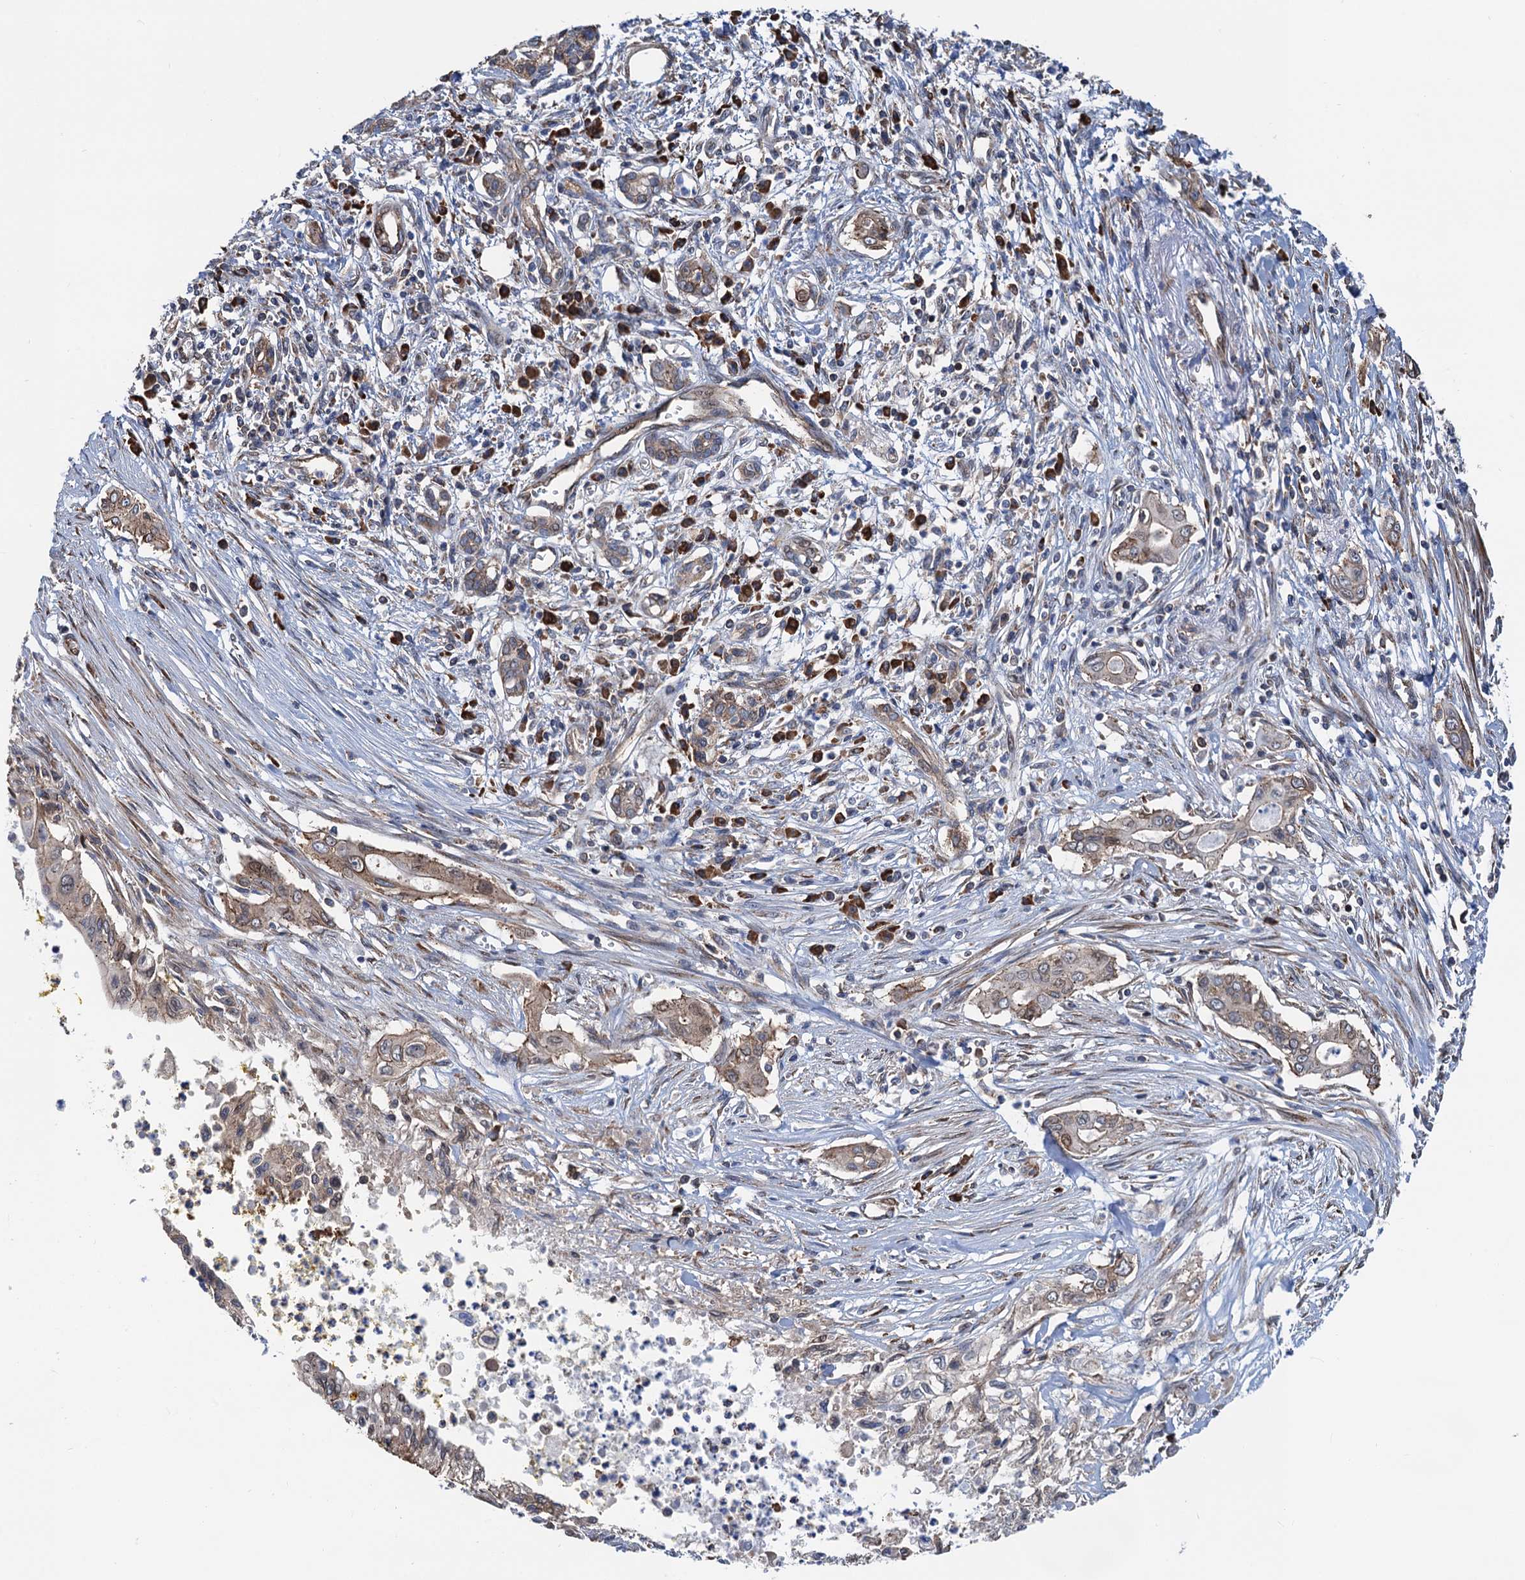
{"staining": {"intensity": "weak", "quantity": "25%-75%", "location": "cytoplasmic/membranous"}, "tissue": "pancreatic cancer", "cell_type": "Tumor cells", "image_type": "cancer", "snomed": [{"axis": "morphology", "description": "Adenocarcinoma, NOS"}, {"axis": "topography", "description": "Pancreas"}], "caption": "The histopathology image shows staining of pancreatic adenocarcinoma, revealing weak cytoplasmic/membranous protein positivity (brown color) within tumor cells. The protein is shown in brown color, while the nuclei are stained blue.", "gene": "SLC12A7", "patient": {"sex": "male", "age": 58}}